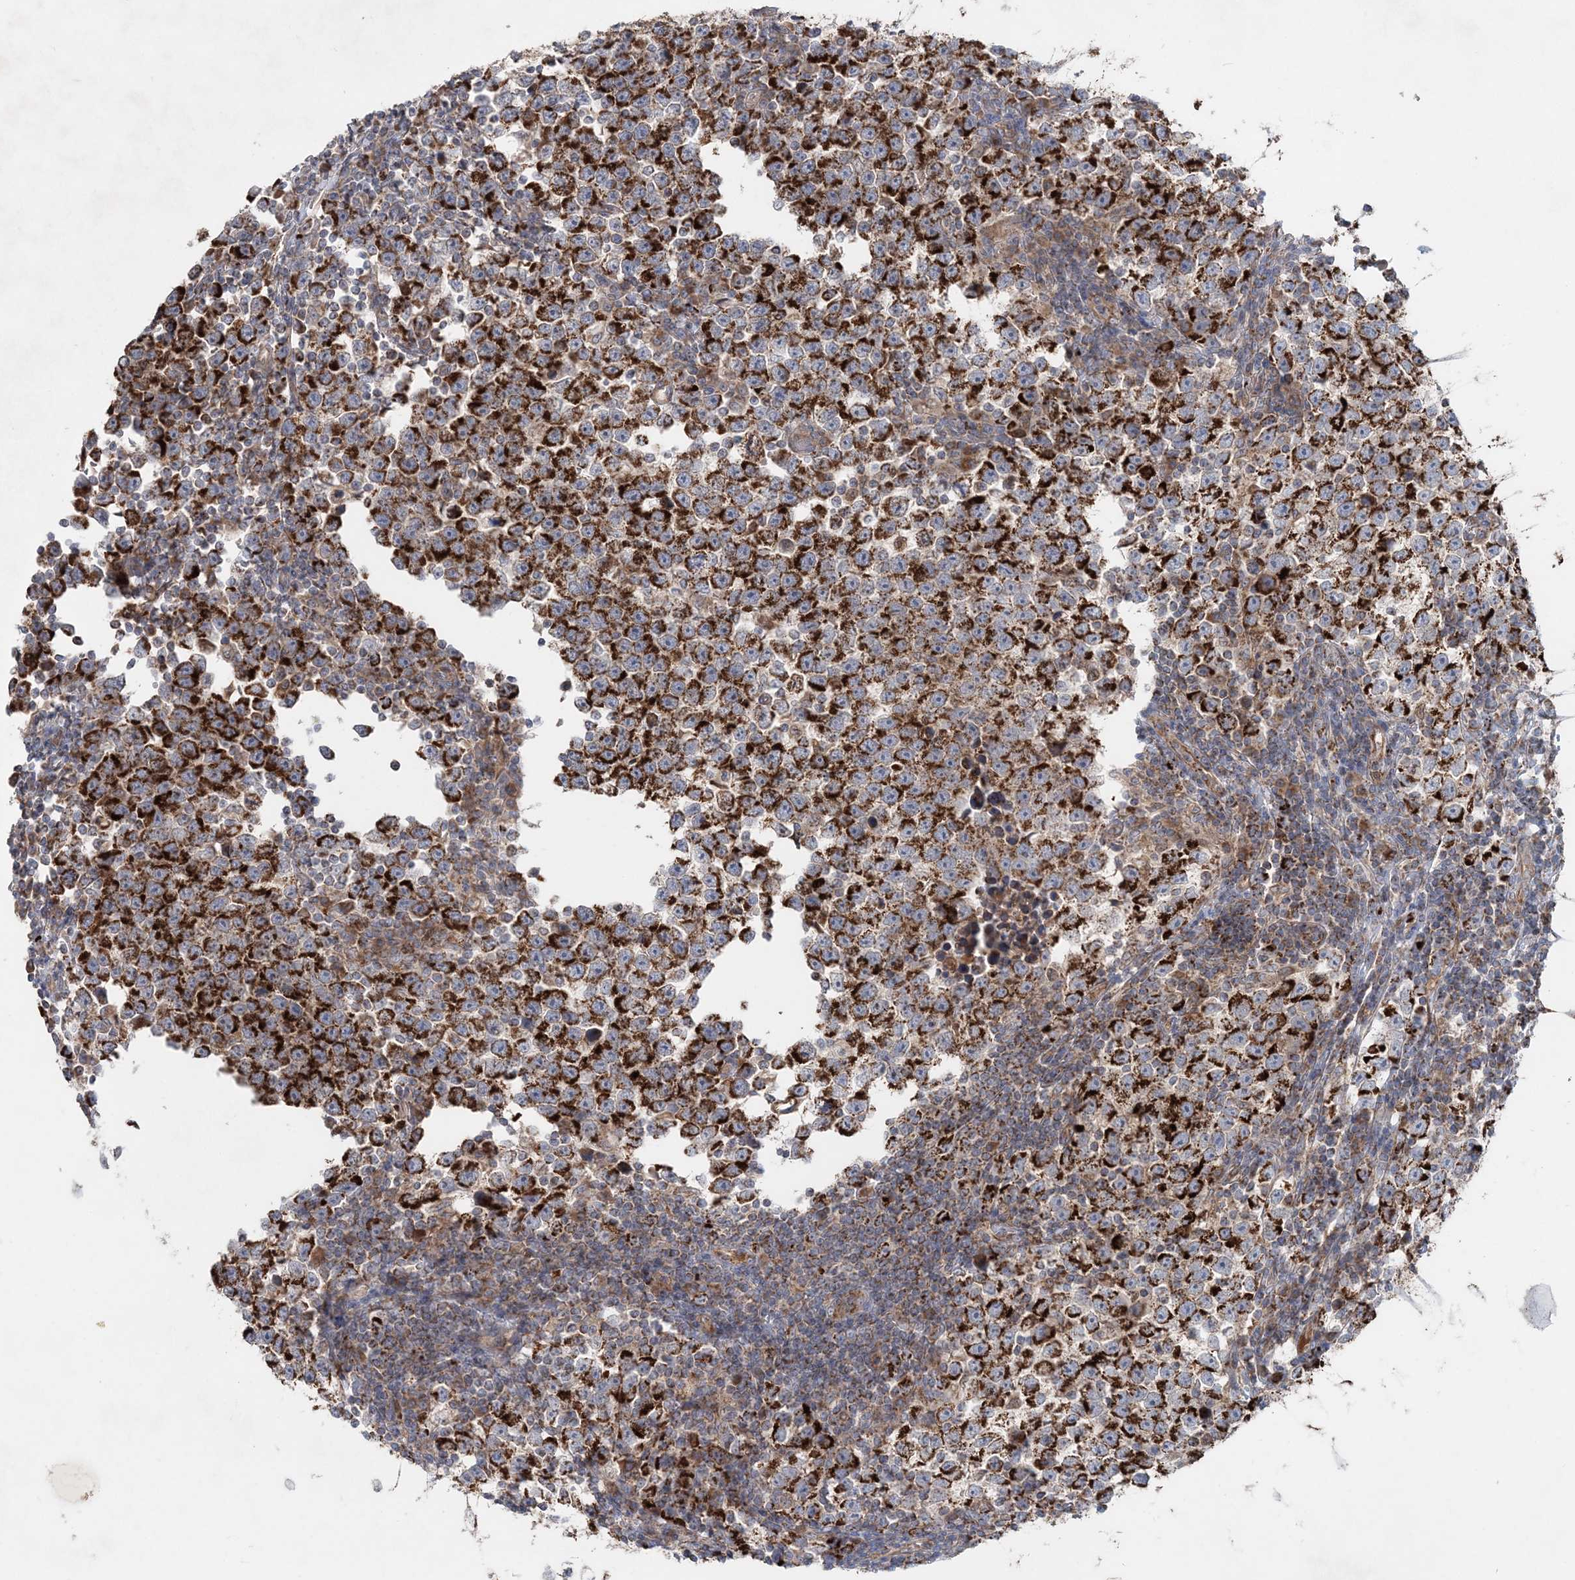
{"staining": {"intensity": "strong", "quantity": ">75%", "location": "cytoplasmic/membranous"}, "tissue": "testis cancer", "cell_type": "Tumor cells", "image_type": "cancer", "snomed": [{"axis": "morphology", "description": "Normal tissue, NOS"}, {"axis": "morphology", "description": "Seminoma, NOS"}, {"axis": "topography", "description": "Testis"}], "caption": "Immunohistochemical staining of testis cancer shows high levels of strong cytoplasmic/membranous protein staining in approximately >75% of tumor cells. Ihc stains the protein in brown and the nuclei are stained blue.", "gene": "LRPPRC", "patient": {"sex": "male", "age": 43}}